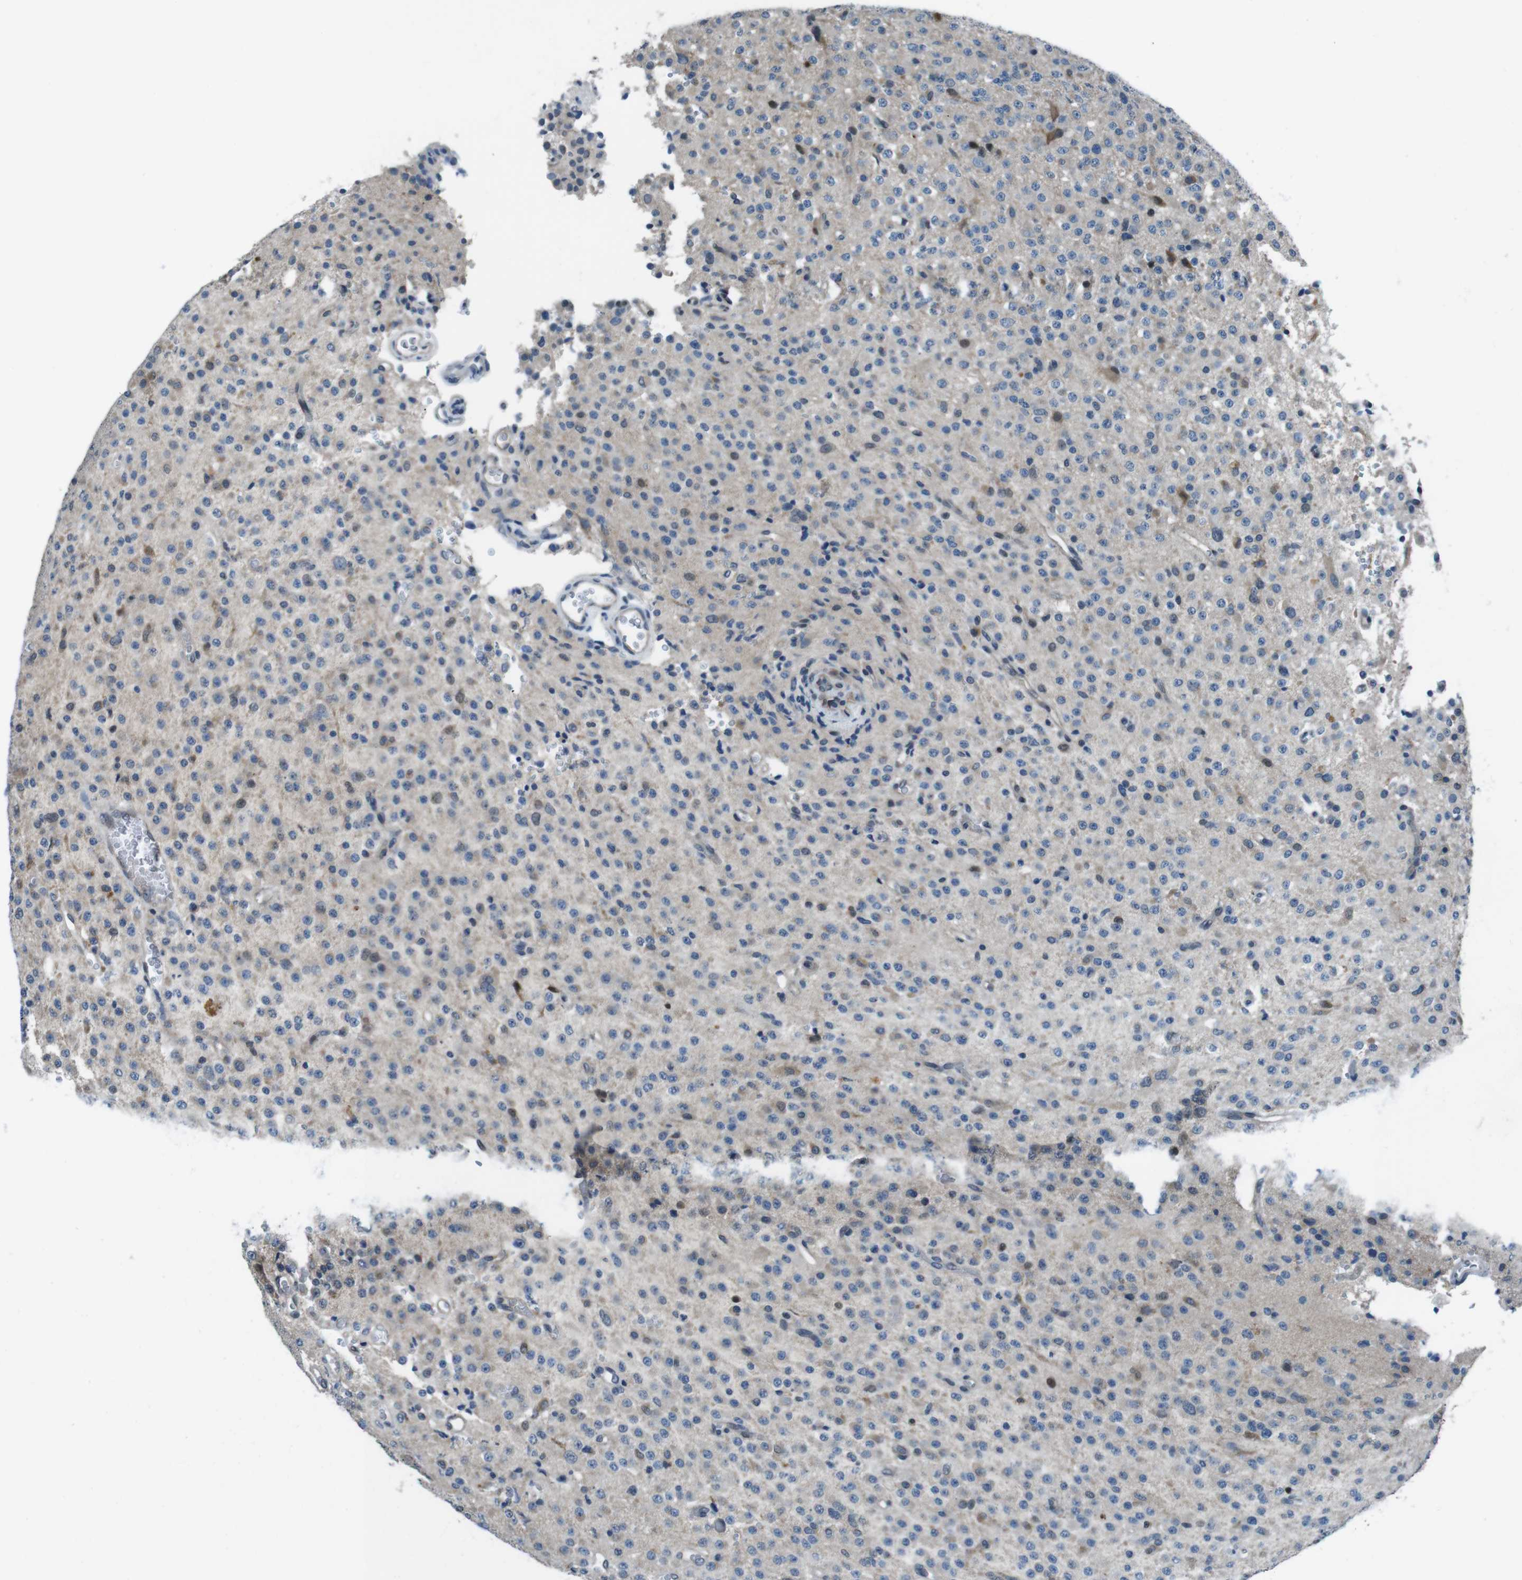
{"staining": {"intensity": "moderate", "quantity": "<25%", "location": "cytoplasmic/membranous"}, "tissue": "glioma", "cell_type": "Tumor cells", "image_type": "cancer", "snomed": [{"axis": "morphology", "description": "Glioma, malignant, Low grade"}, {"axis": "topography", "description": "Brain"}], "caption": "Immunohistochemistry (IHC) (DAB (3,3'-diaminobenzidine)) staining of malignant glioma (low-grade) exhibits moderate cytoplasmic/membranous protein expression in approximately <25% of tumor cells.", "gene": "LRP5", "patient": {"sex": "male", "age": 38}}